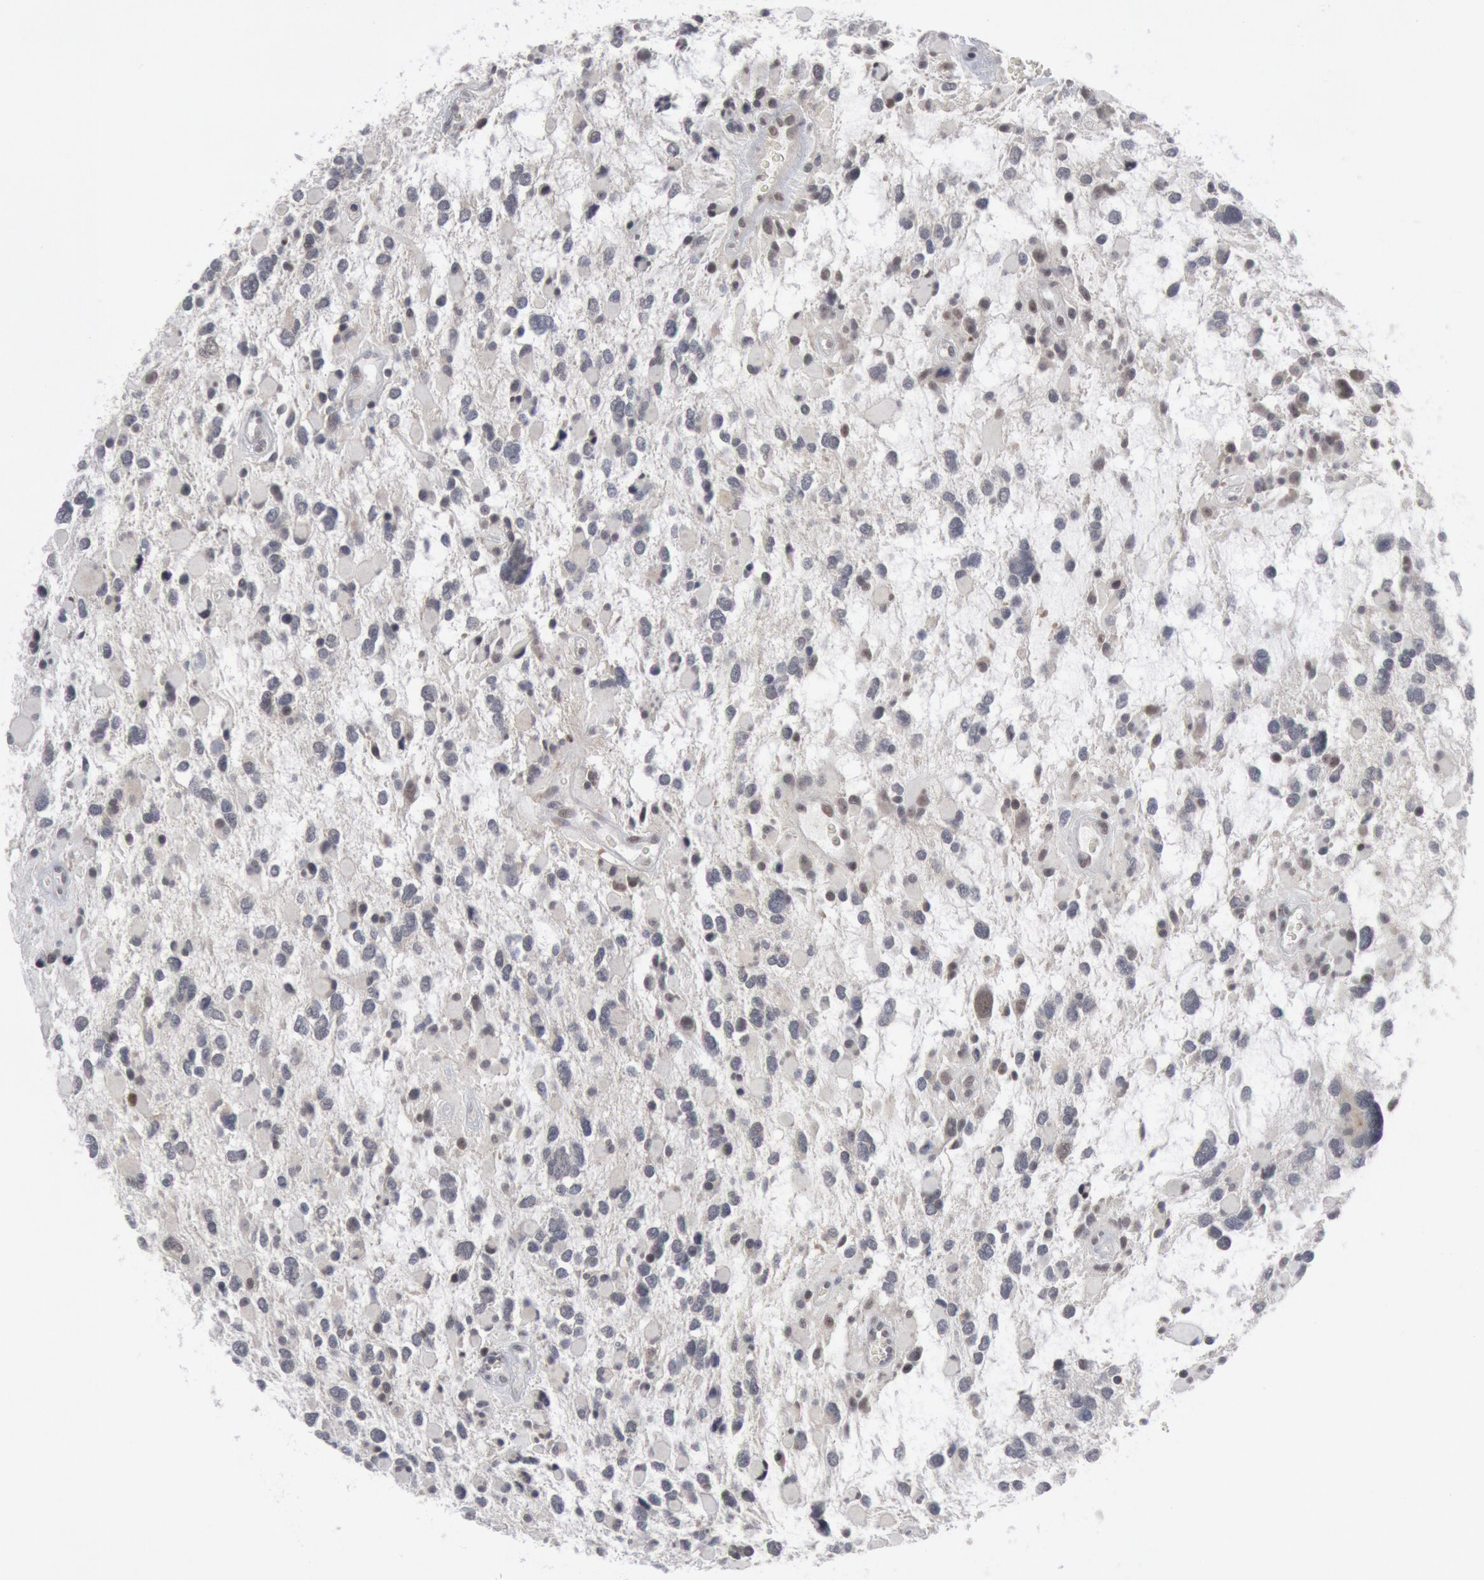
{"staining": {"intensity": "negative", "quantity": "none", "location": "none"}, "tissue": "glioma", "cell_type": "Tumor cells", "image_type": "cancer", "snomed": [{"axis": "morphology", "description": "Glioma, malignant, High grade"}, {"axis": "topography", "description": "Brain"}], "caption": "Image shows no protein expression in tumor cells of malignant glioma (high-grade) tissue.", "gene": "FOXO1", "patient": {"sex": "female", "age": 37}}